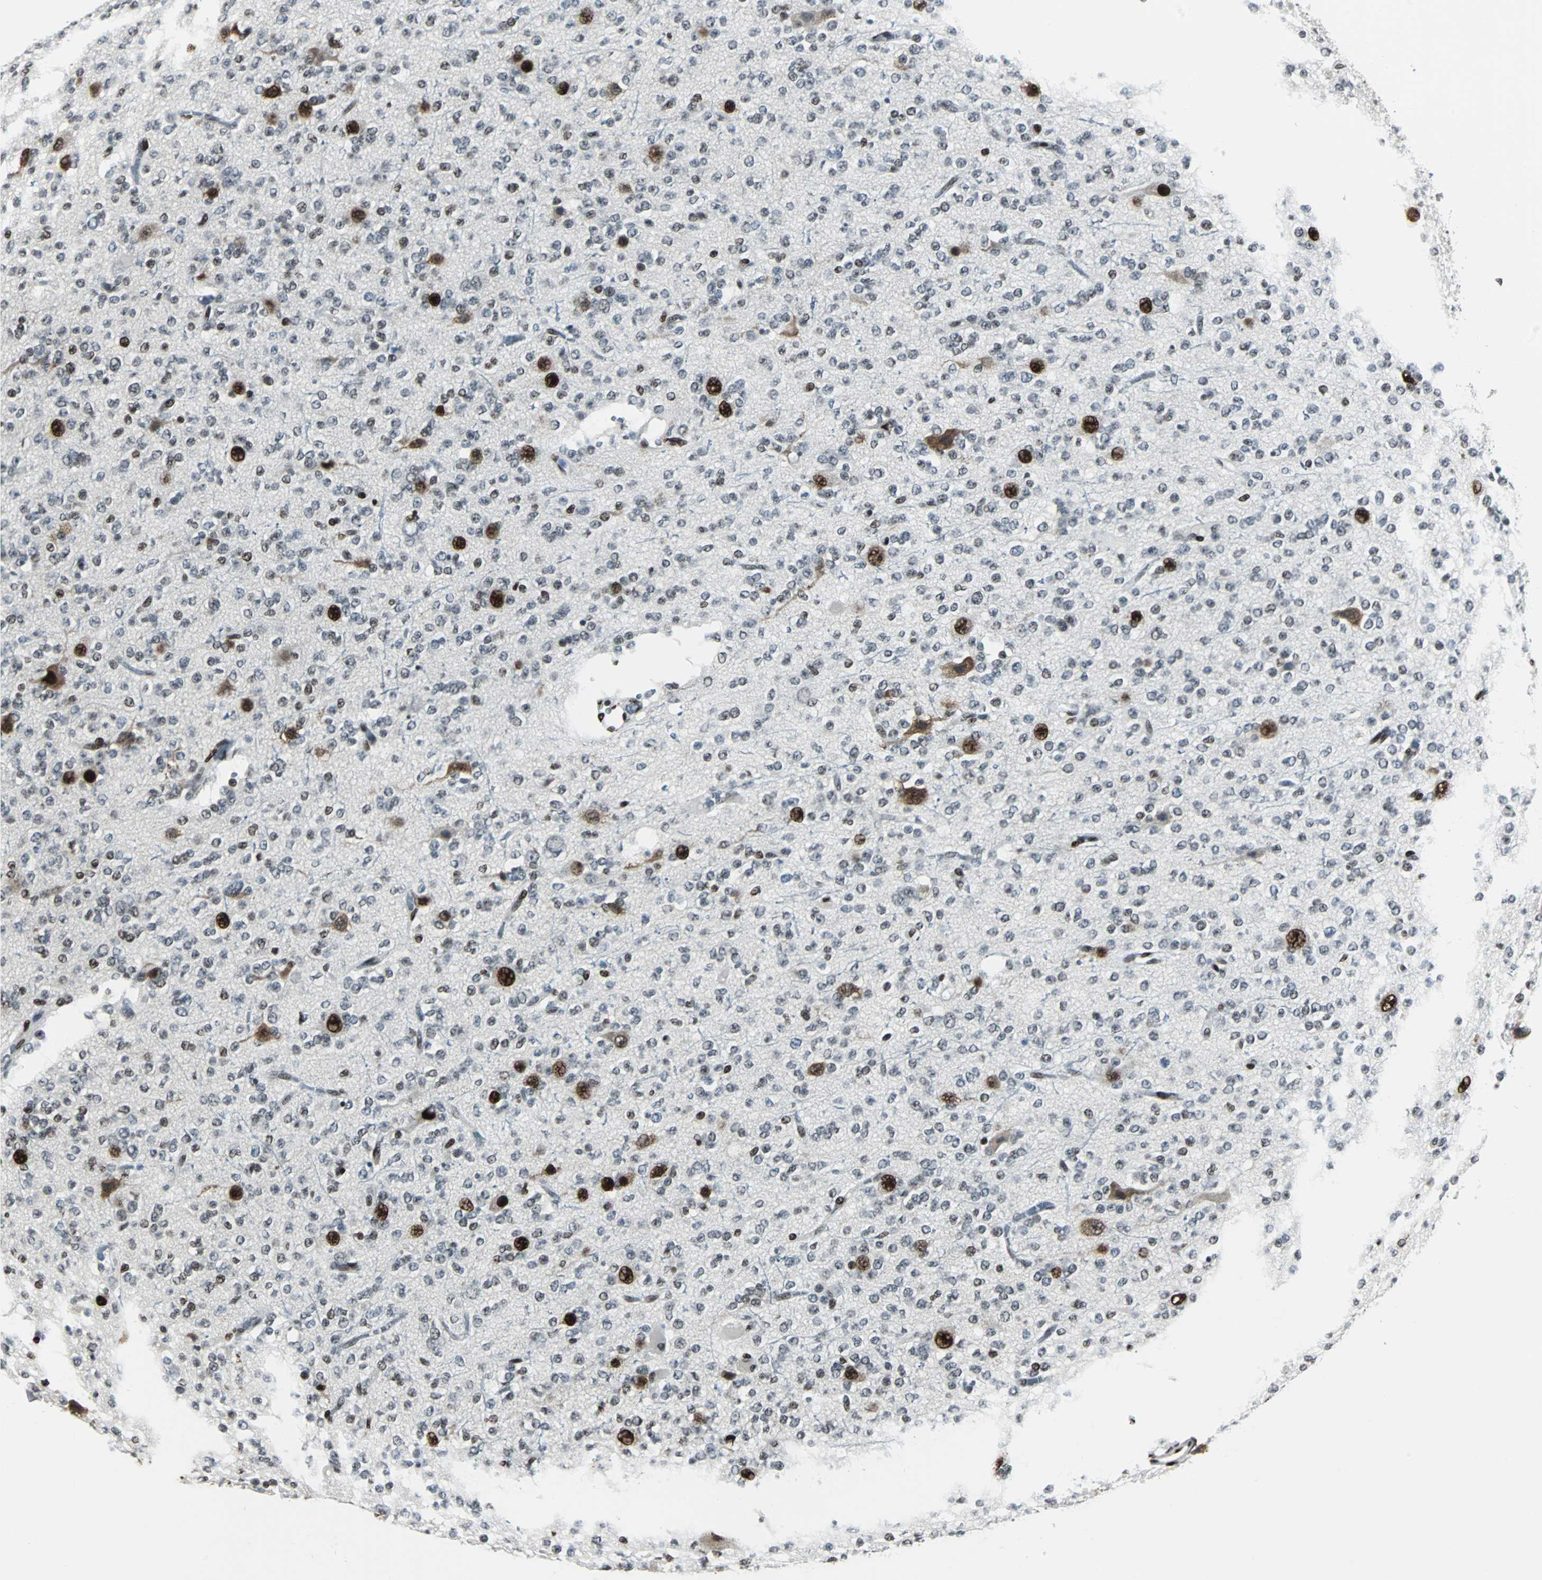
{"staining": {"intensity": "moderate", "quantity": "<25%", "location": "nuclear"}, "tissue": "glioma", "cell_type": "Tumor cells", "image_type": "cancer", "snomed": [{"axis": "morphology", "description": "Glioma, malignant, Low grade"}, {"axis": "topography", "description": "Brain"}], "caption": "Immunohistochemical staining of glioma shows low levels of moderate nuclear expression in approximately <25% of tumor cells.", "gene": "MEF2D", "patient": {"sex": "male", "age": 38}}